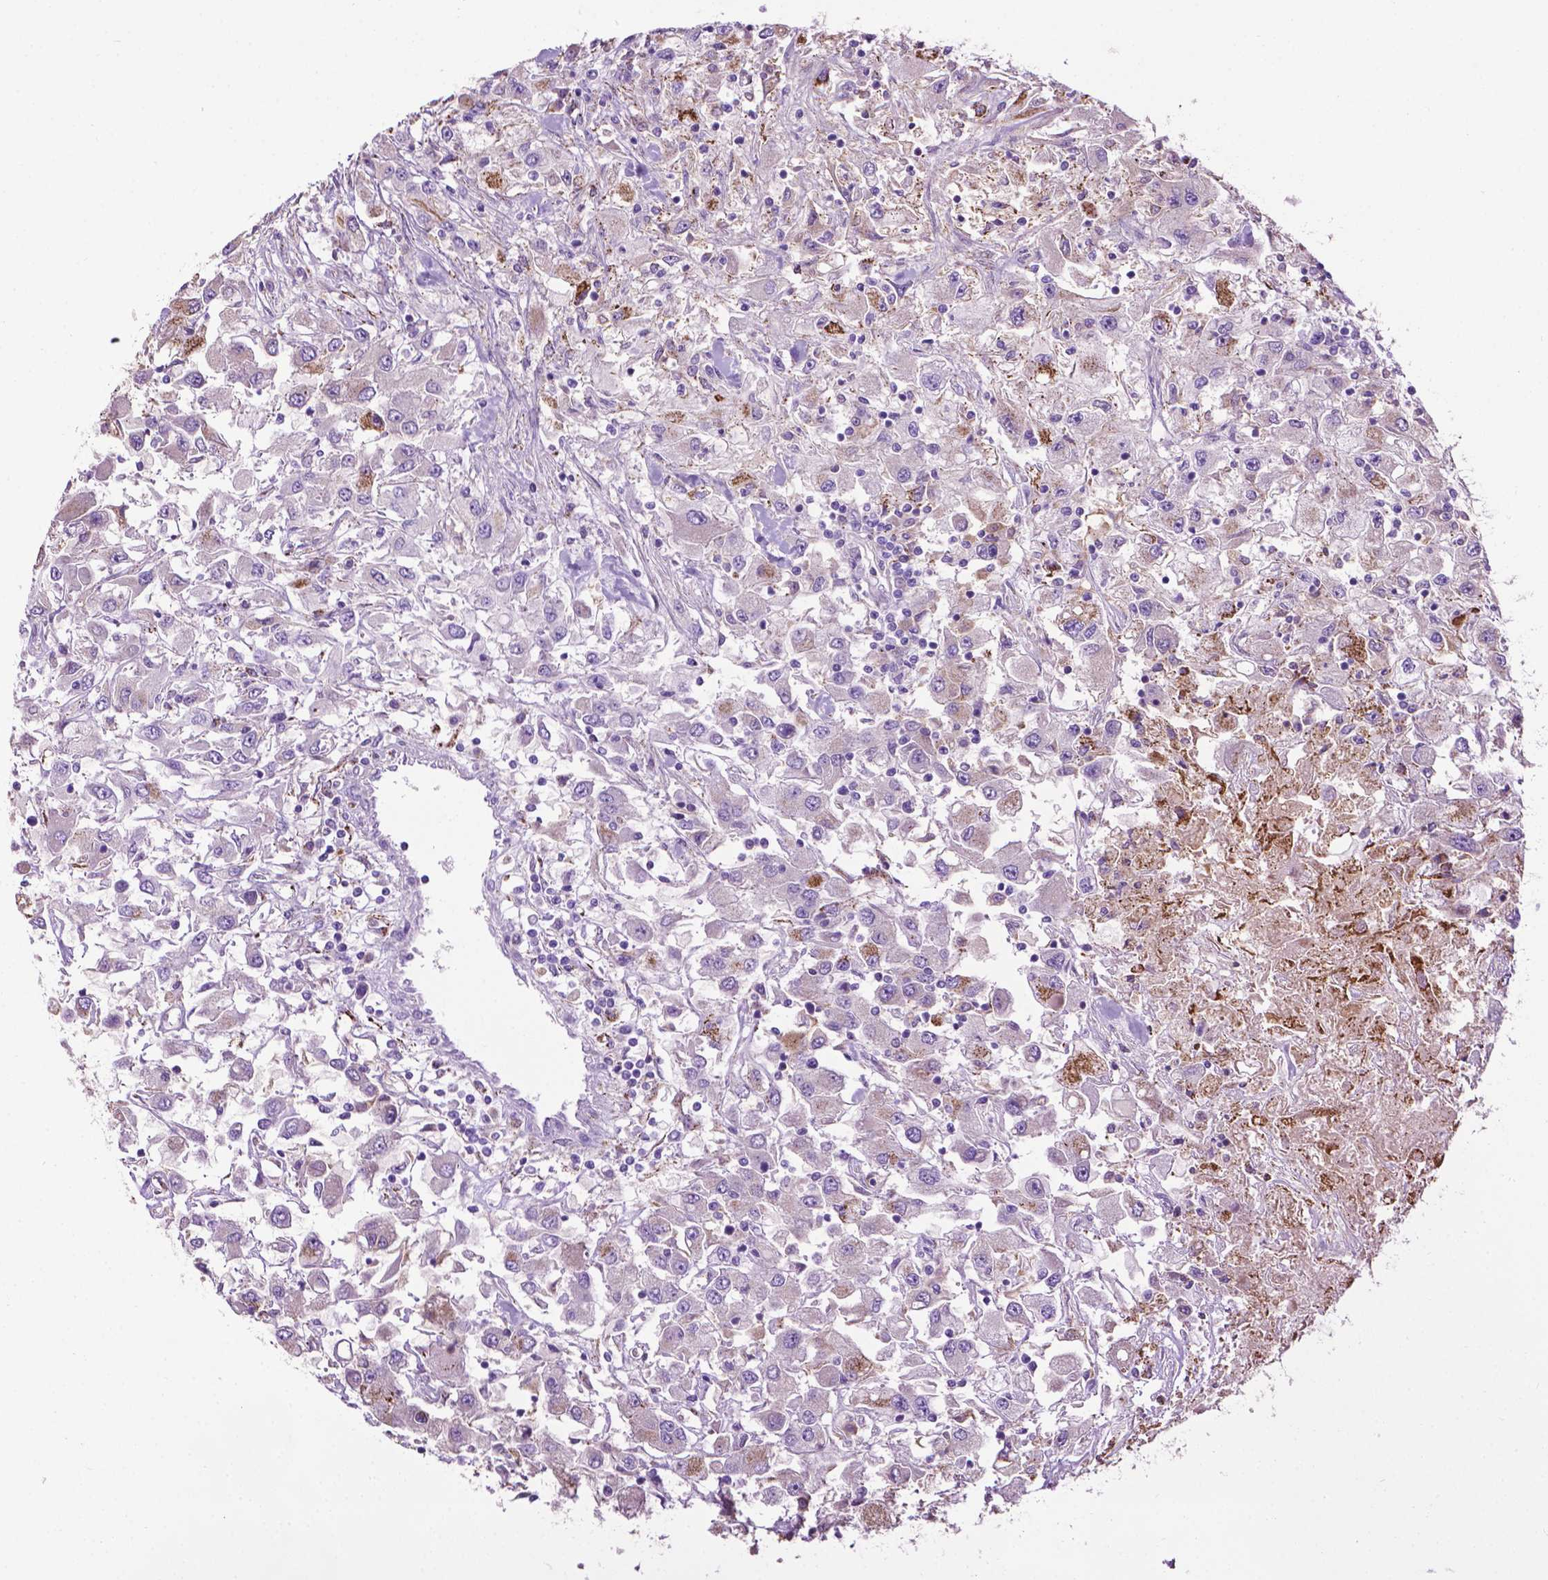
{"staining": {"intensity": "negative", "quantity": "none", "location": "none"}, "tissue": "renal cancer", "cell_type": "Tumor cells", "image_type": "cancer", "snomed": [{"axis": "morphology", "description": "Adenocarcinoma, NOS"}, {"axis": "topography", "description": "Kidney"}], "caption": "Tumor cells are negative for brown protein staining in adenocarcinoma (renal).", "gene": "TMEM132E", "patient": {"sex": "female", "age": 67}}